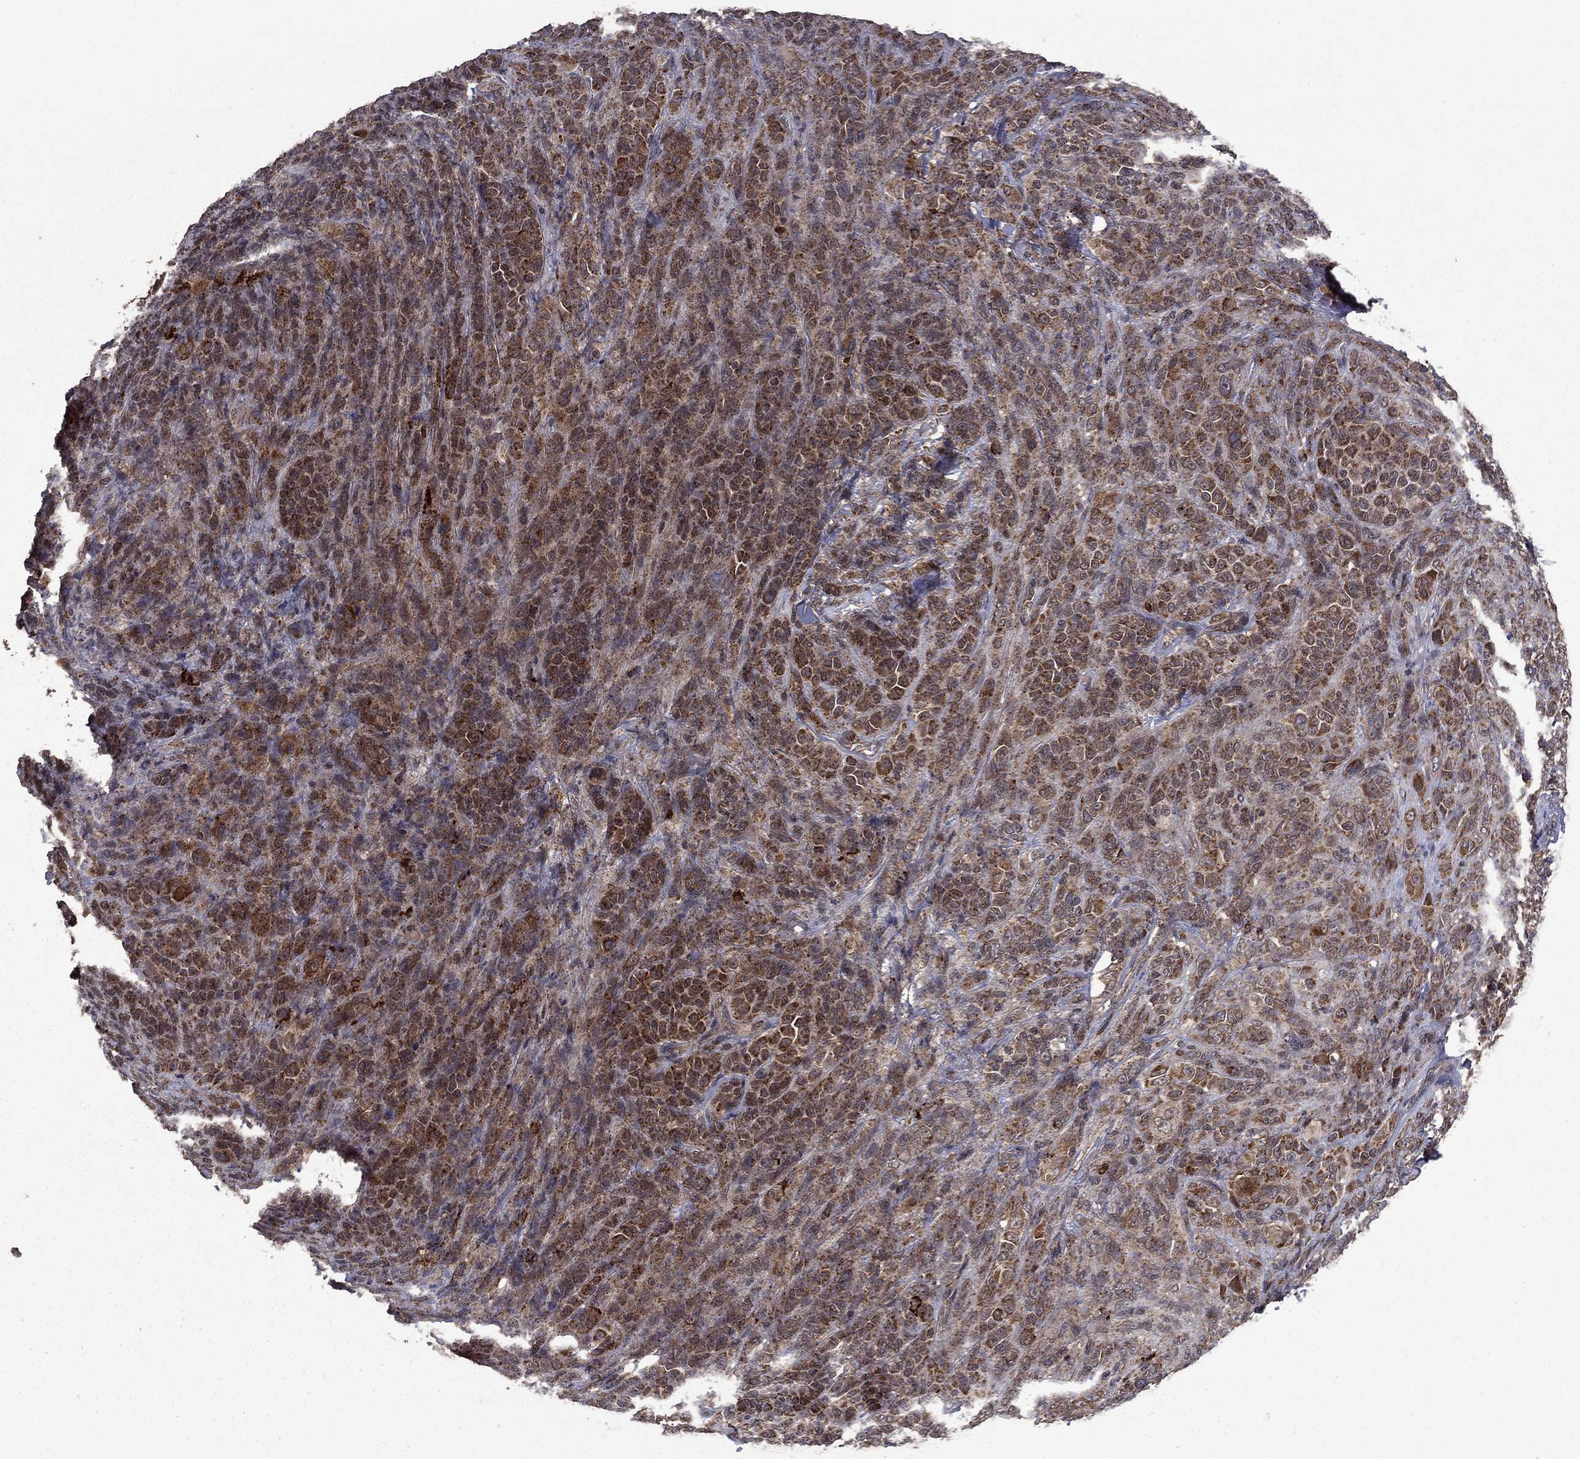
{"staining": {"intensity": "strong", "quantity": ">75%", "location": "cytoplasmic/membranous"}, "tissue": "melanoma", "cell_type": "Tumor cells", "image_type": "cancer", "snomed": [{"axis": "morphology", "description": "Malignant melanoma, NOS"}, {"axis": "topography", "description": "Skin"}], "caption": "Human melanoma stained with a protein marker reveals strong staining in tumor cells.", "gene": "DHRS1", "patient": {"sex": "female", "age": 87}}